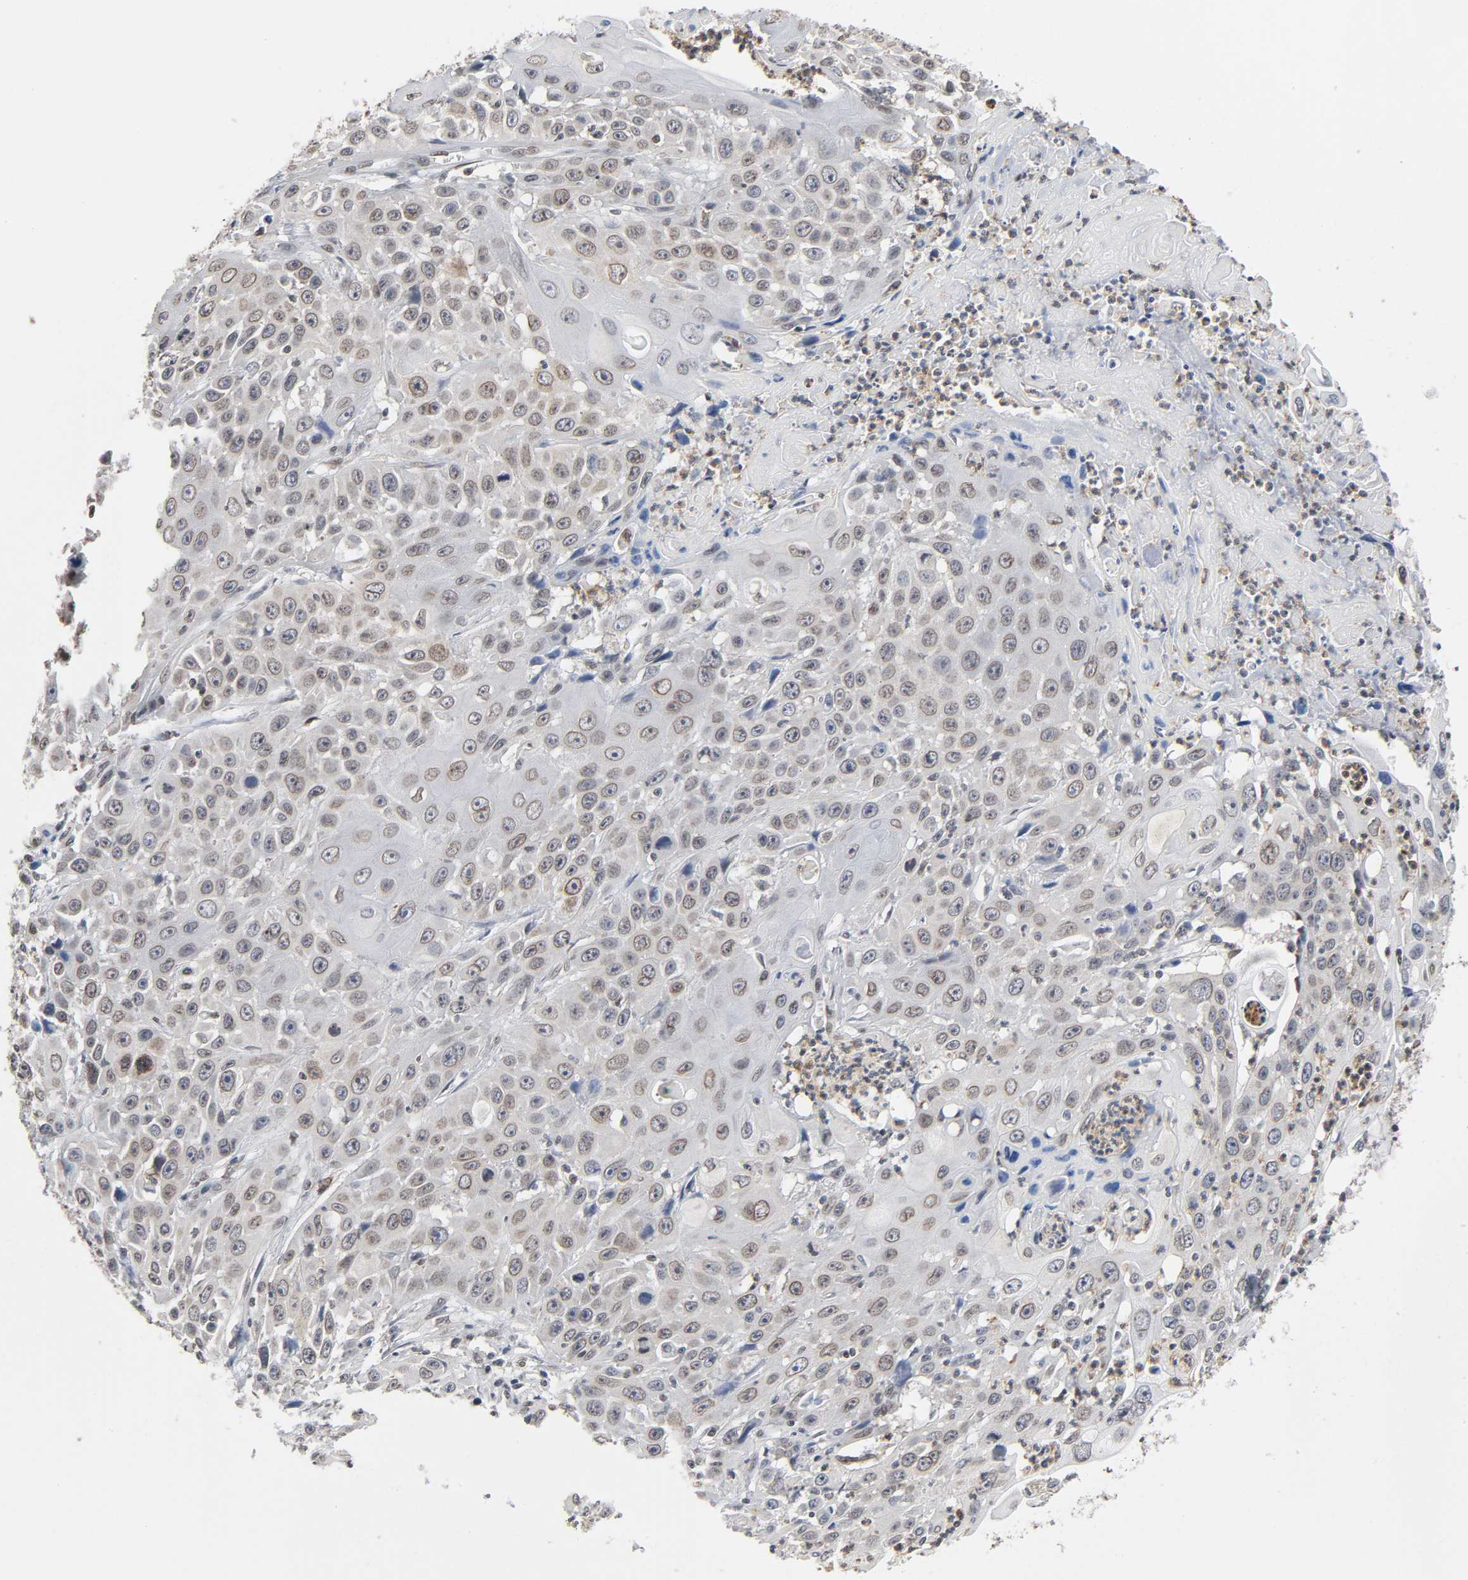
{"staining": {"intensity": "weak", "quantity": "25%-75%", "location": "cytoplasmic/membranous,nuclear"}, "tissue": "cervical cancer", "cell_type": "Tumor cells", "image_type": "cancer", "snomed": [{"axis": "morphology", "description": "Squamous cell carcinoma, NOS"}, {"axis": "topography", "description": "Cervix"}], "caption": "There is low levels of weak cytoplasmic/membranous and nuclear expression in tumor cells of cervical squamous cell carcinoma, as demonstrated by immunohistochemical staining (brown color).", "gene": "SUMO1", "patient": {"sex": "female", "age": 39}}